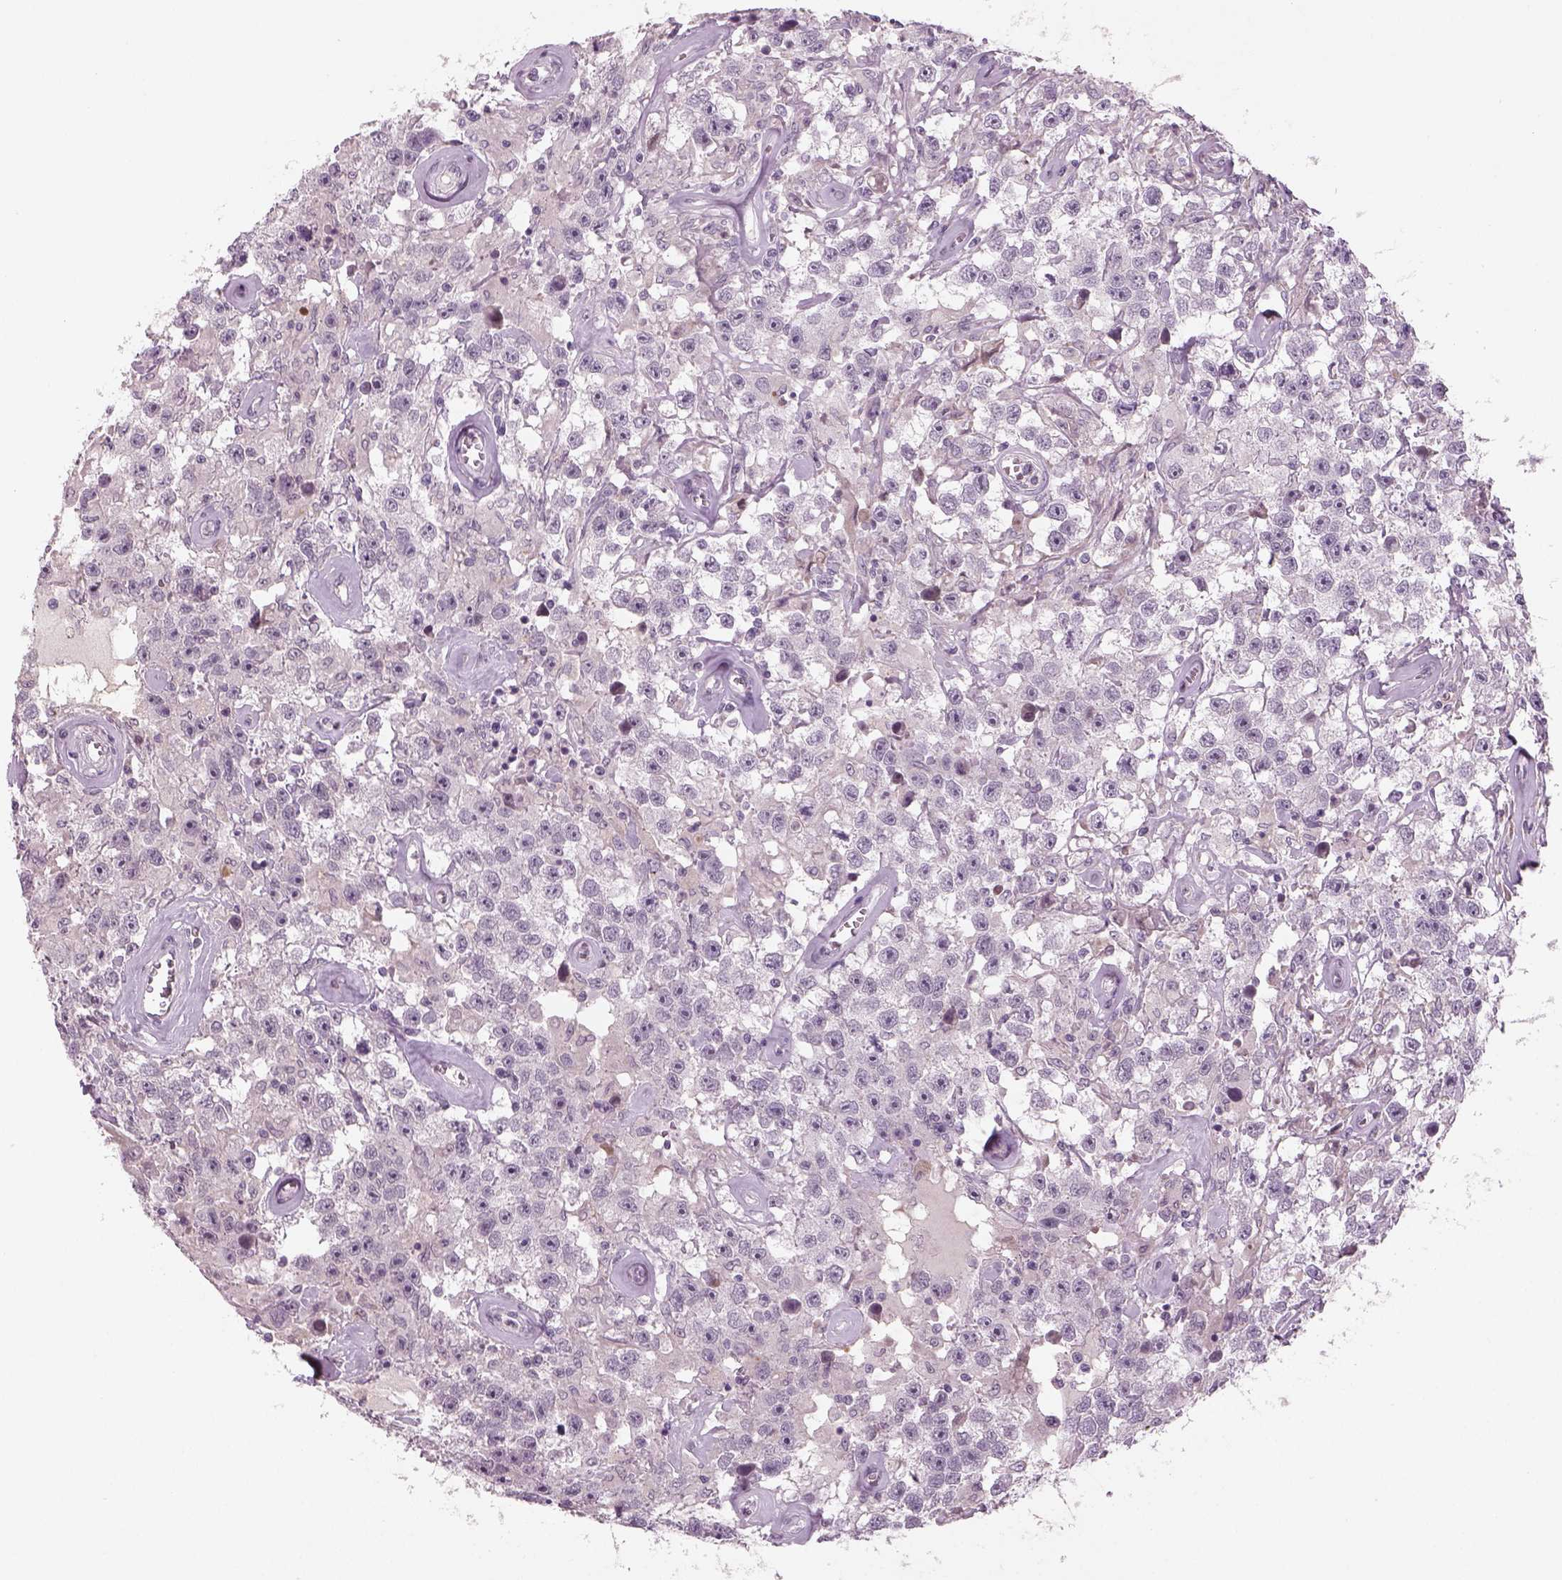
{"staining": {"intensity": "negative", "quantity": "none", "location": "none"}, "tissue": "testis cancer", "cell_type": "Tumor cells", "image_type": "cancer", "snomed": [{"axis": "morphology", "description": "Seminoma, NOS"}, {"axis": "topography", "description": "Testis"}], "caption": "High power microscopy histopathology image of an immunohistochemistry (IHC) image of testis seminoma, revealing no significant positivity in tumor cells.", "gene": "PENK", "patient": {"sex": "male", "age": 43}}